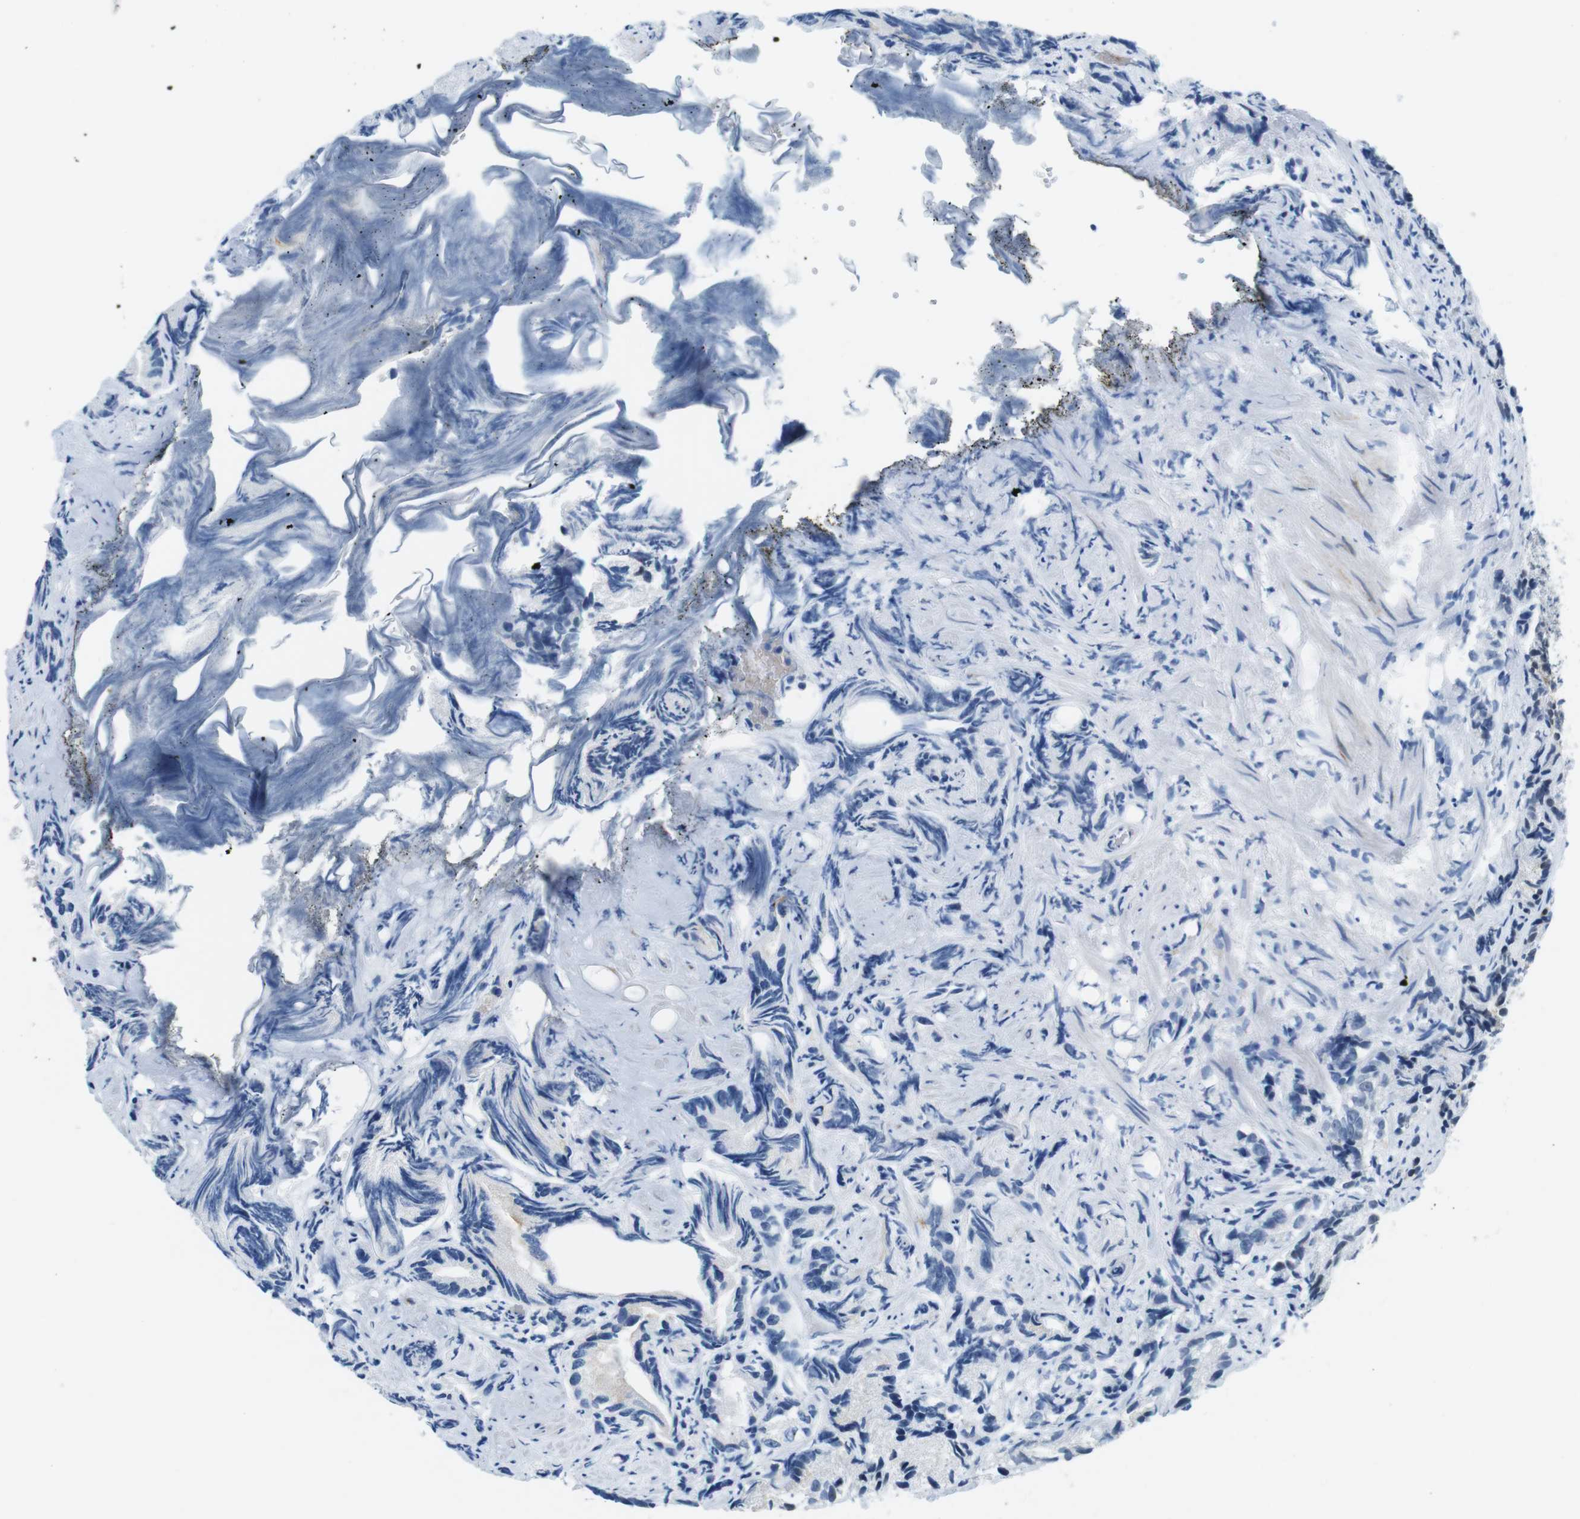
{"staining": {"intensity": "negative", "quantity": "none", "location": "none"}, "tissue": "prostate cancer", "cell_type": "Tumor cells", "image_type": "cancer", "snomed": [{"axis": "morphology", "description": "Adenocarcinoma, Low grade"}, {"axis": "topography", "description": "Prostate"}], "caption": "This is an immunohistochemistry (IHC) image of prostate cancer (low-grade adenocarcinoma). There is no staining in tumor cells.", "gene": "TFAP2C", "patient": {"sex": "male", "age": 89}}